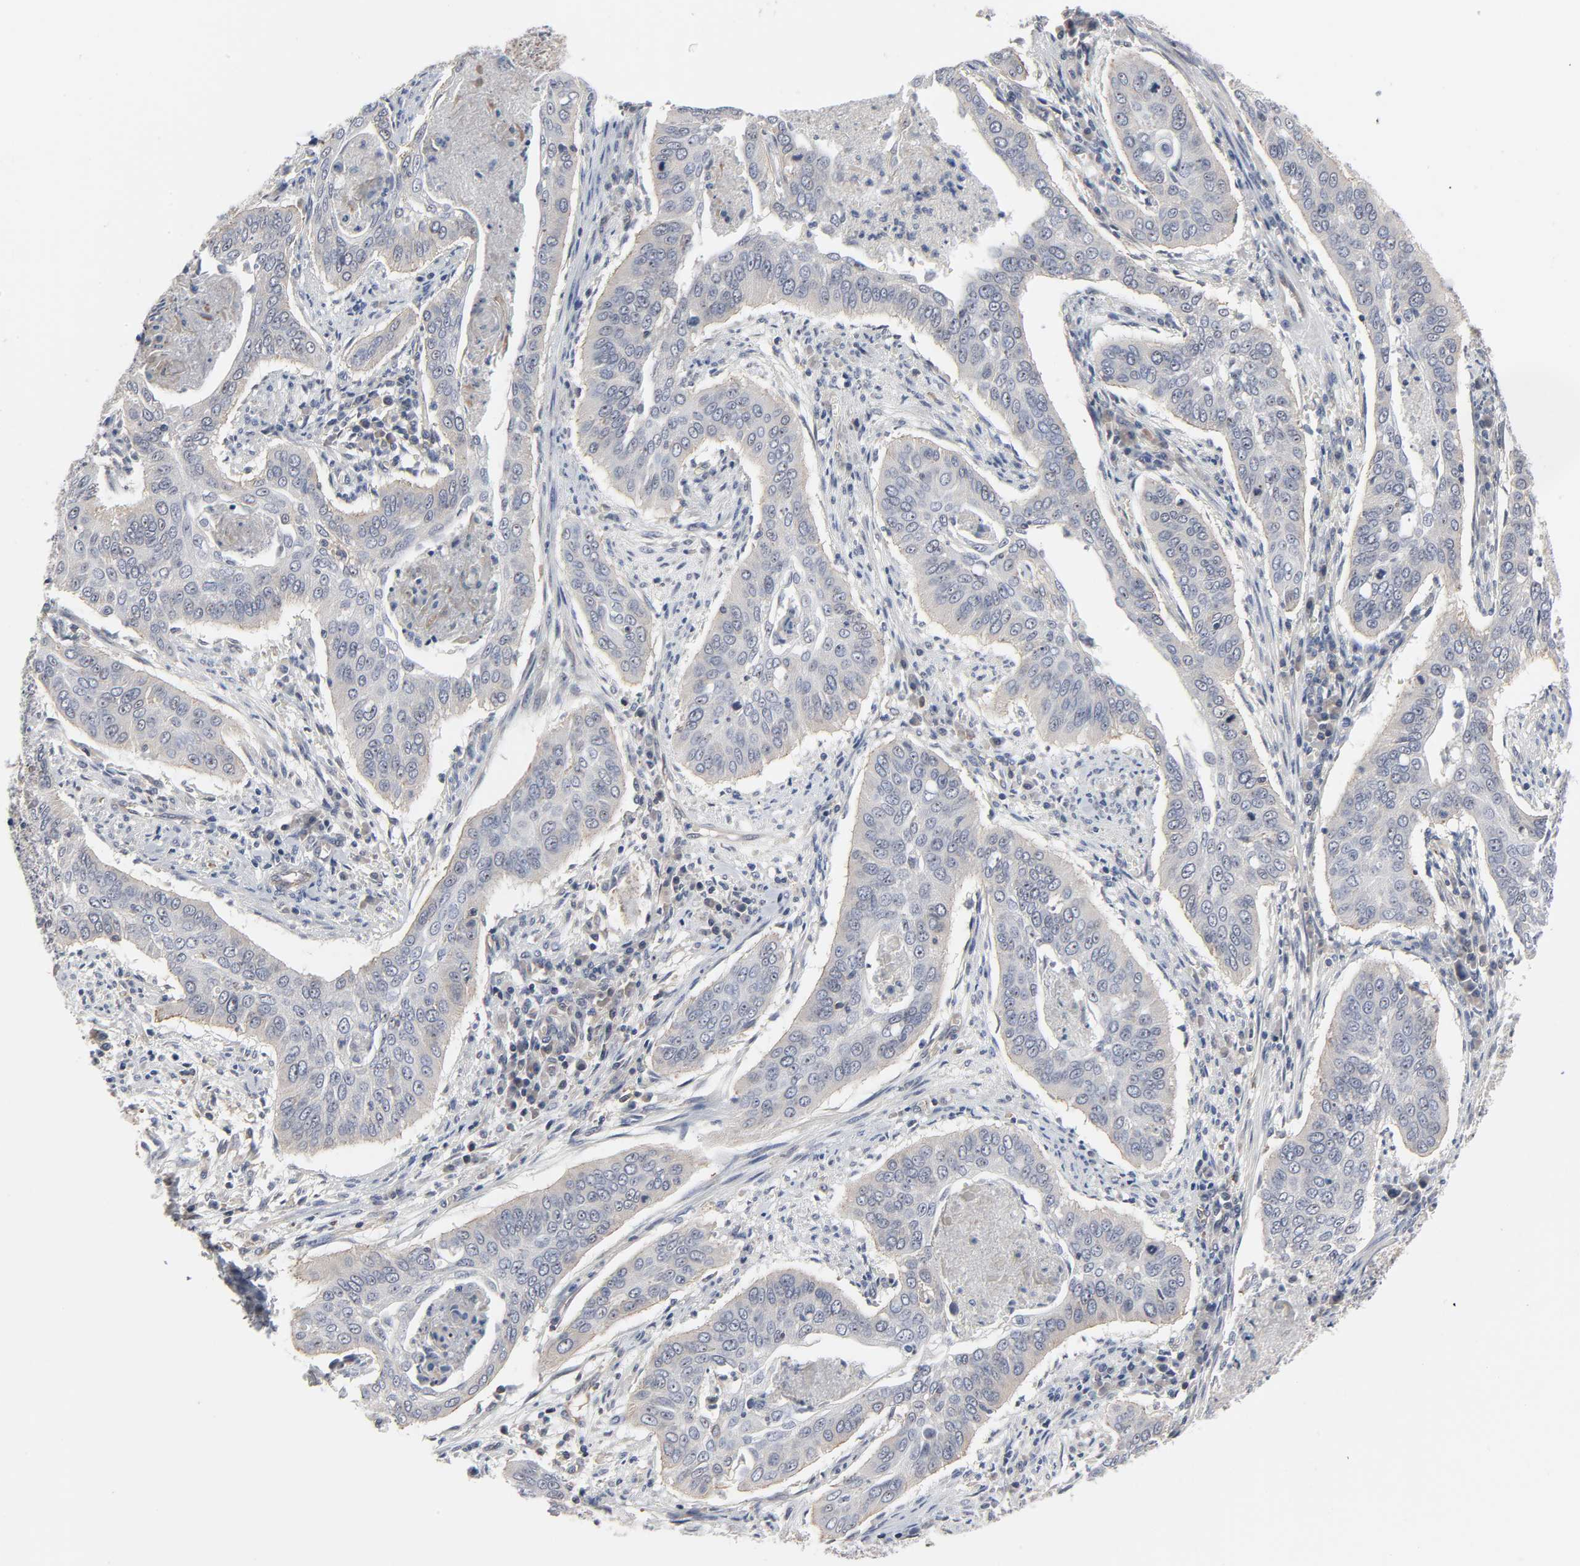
{"staining": {"intensity": "weak", "quantity": "25%-75%", "location": "cytoplasmic/membranous"}, "tissue": "cervical cancer", "cell_type": "Tumor cells", "image_type": "cancer", "snomed": [{"axis": "morphology", "description": "Squamous cell carcinoma, NOS"}, {"axis": "topography", "description": "Cervix"}], "caption": "An IHC micrograph of tumor tissue is shown. Protein staining in brown highlights weak cytoplasmic/membranous positivity in cervical cancer within tumor cells.", "gene": "DDX10", "patient": {"sex": "female", "age": 39}}